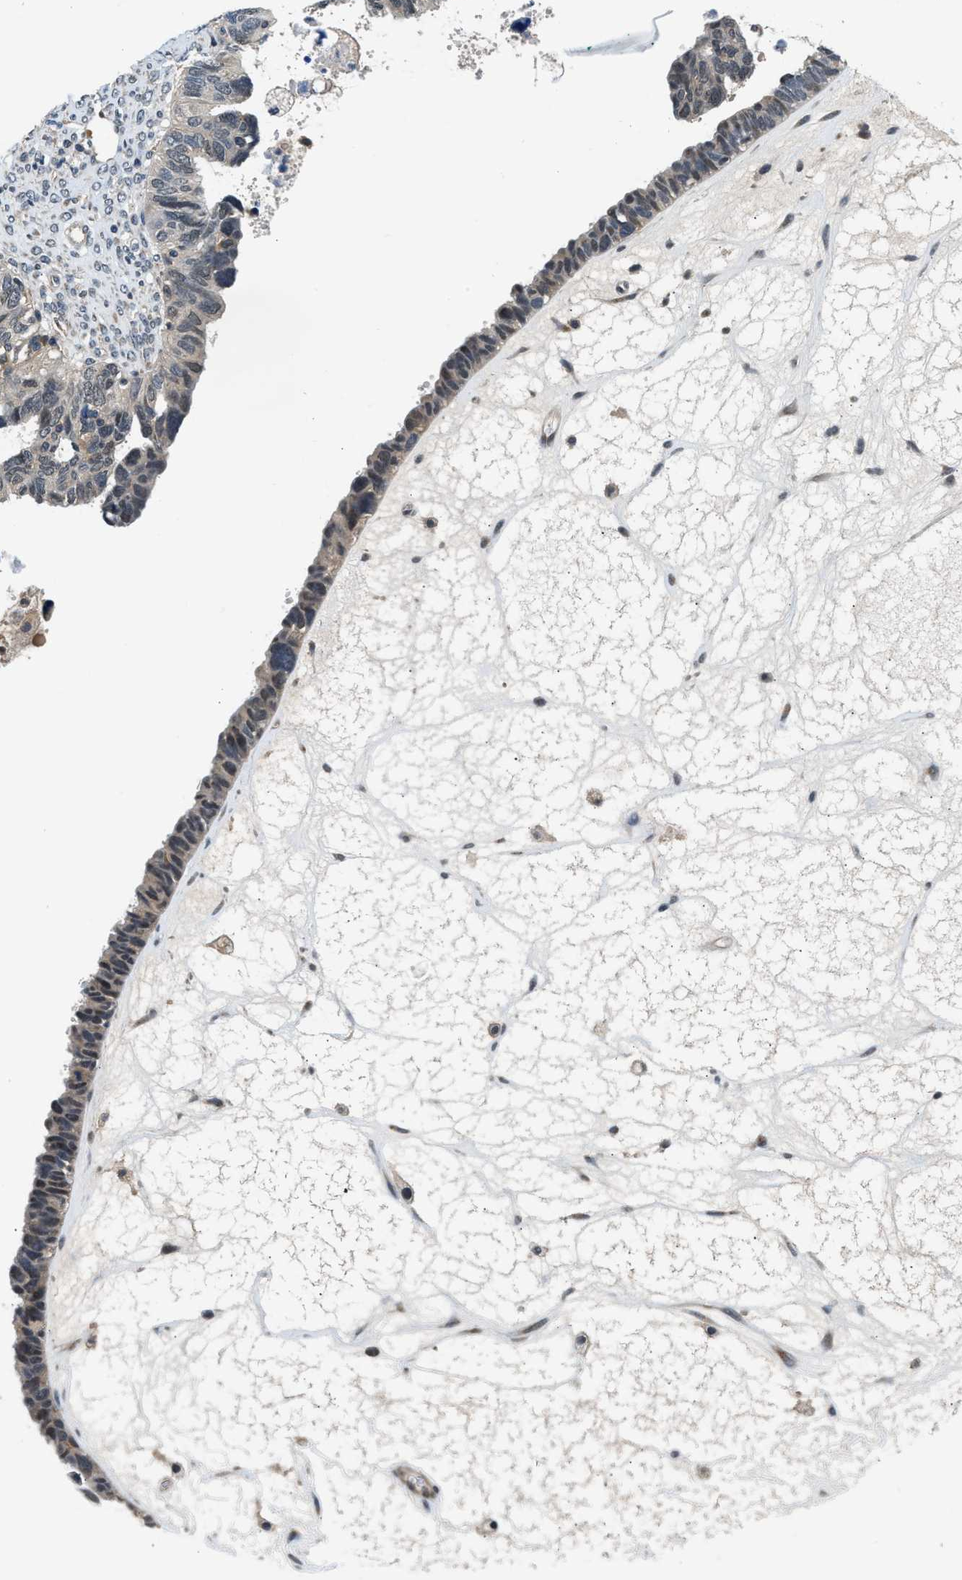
{"staining": {"intensity": "weak", "quantity": "<25%", "location": "nuclear"}, "tissue": "ovarian cancer", "cell_type": "Tumor cells", "image_type": "cancer", "snomed": [{"axis": "morphology", "description": "Cystadenocarcinoma, serous, NOS"}, {"axis": "topography", "description": "Ovary"}], "caption": "Protein analysis of ovarian cancer shows no significant staining in tumor cells. (DAB (3,3'-diaminobenzidine) IHC with hematoxylin counter stain).", "gene": "MTMR1", "patient": {"sex": "female", "age": 79}}